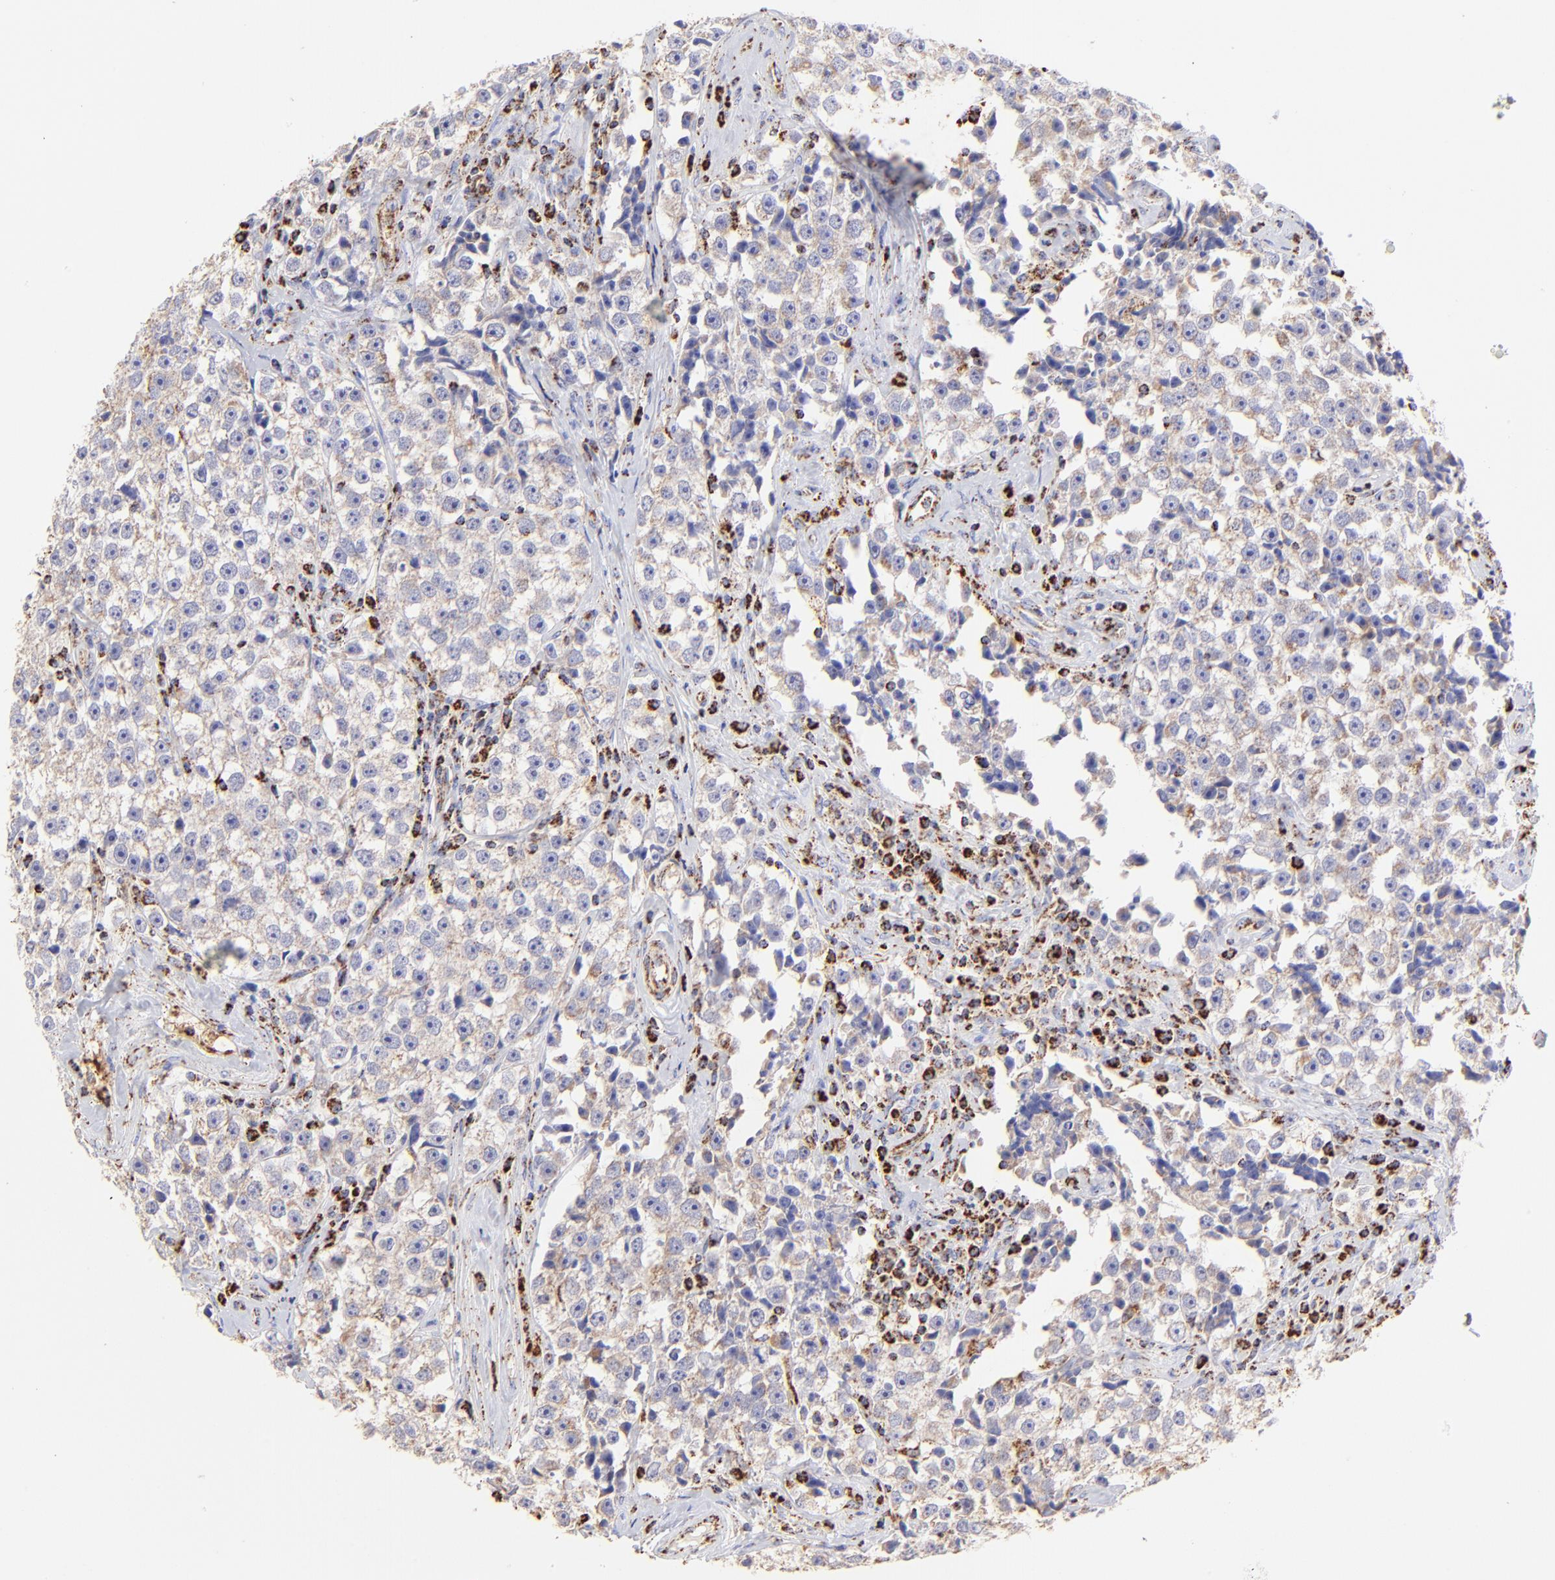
{"staining": {"intensity": "weak", "quantity": "<25%", "location": "cytoplasmic/membranous"}, "tissue": "testis cancer", "cell_type": "Tumor cells", "image_type": "cancer", "snomed": [{"axis": "morphology", "description": "Seminoma, NOS"}, {"axis": "topography", "description": "Testis"}], "caption": "Tumor cells are negative for protein expression in human testis seminoma.", "gene": "ECH1", "patient": {"sex": "male", "age": 32}}